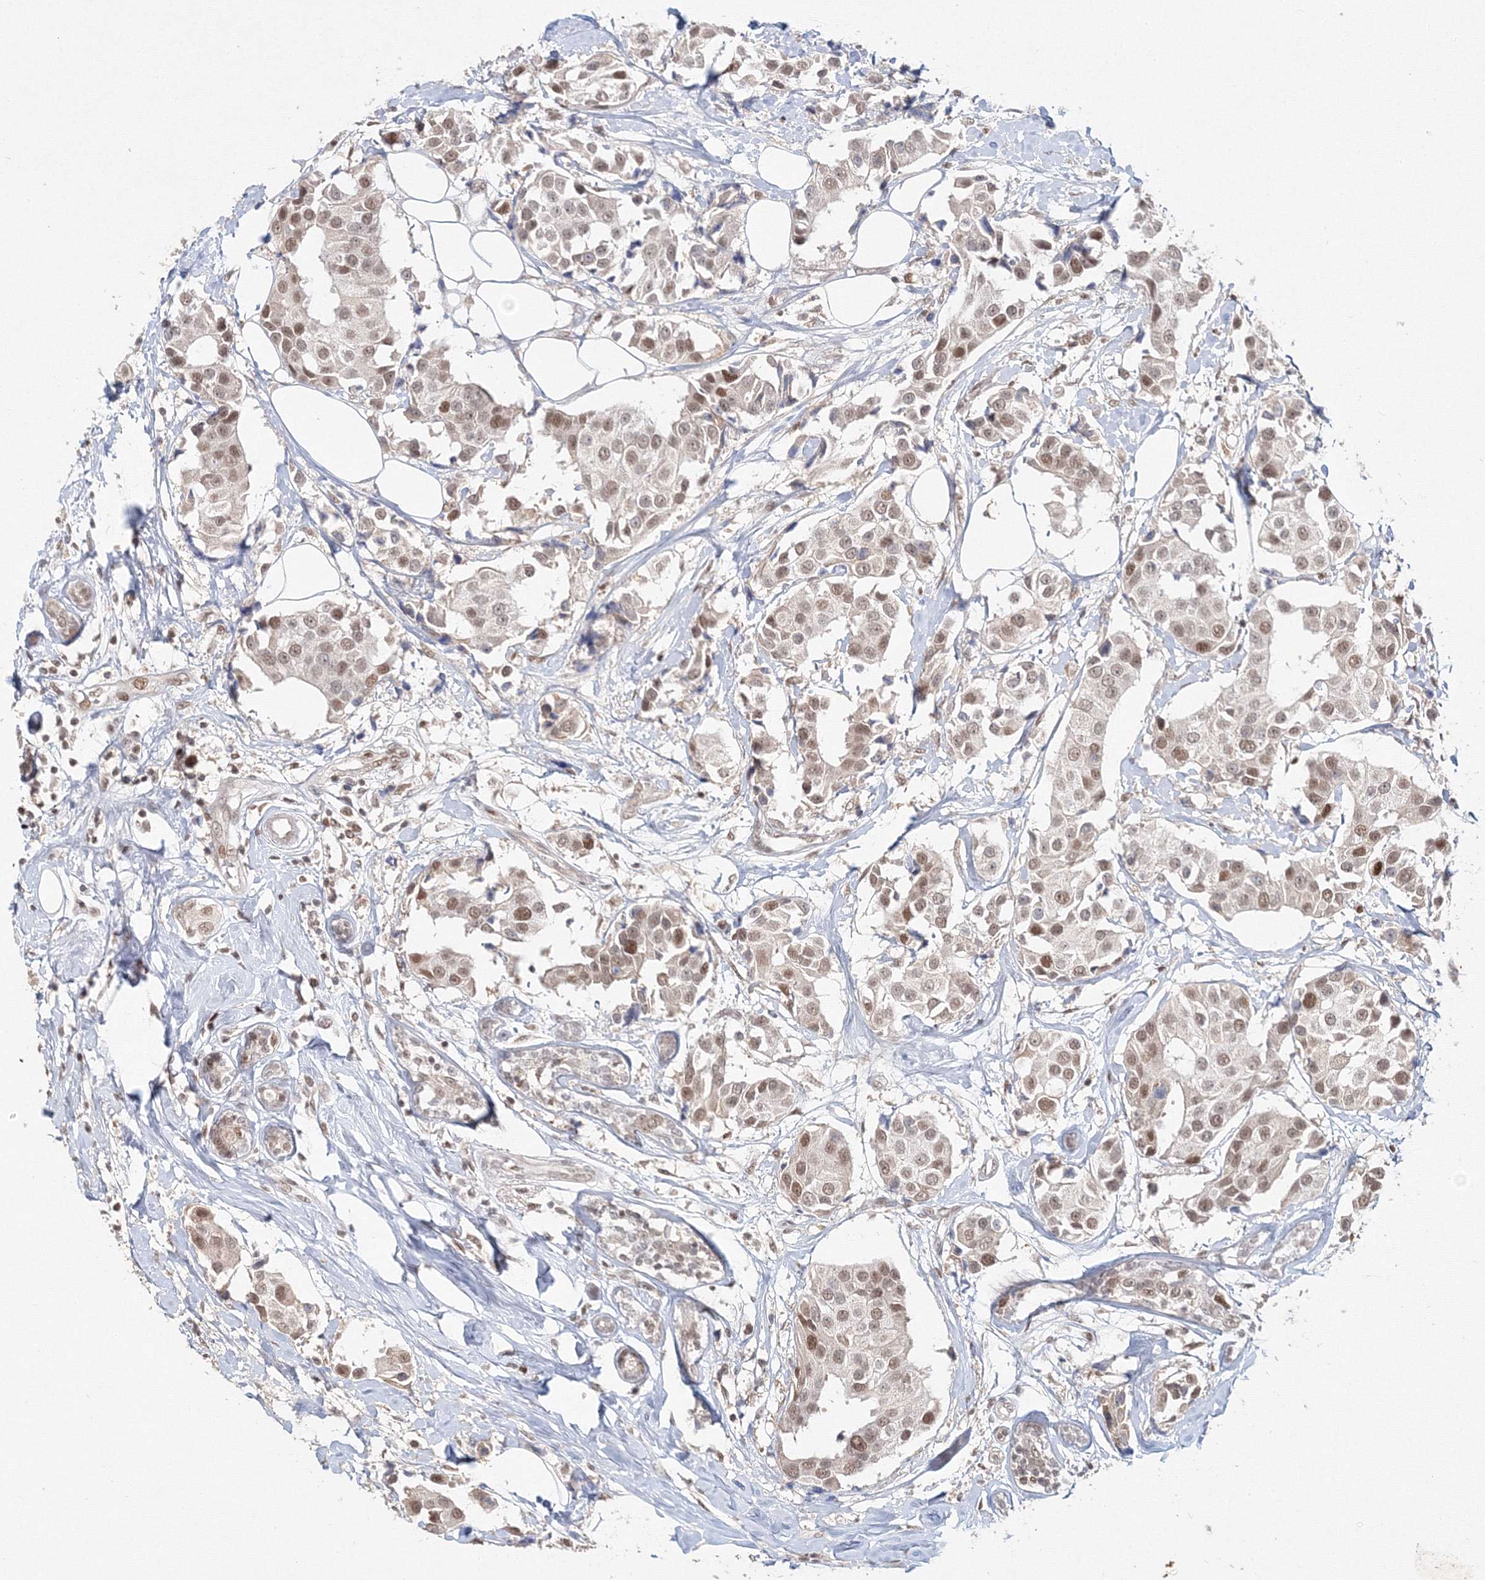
{"staining": {"intensity": "weak", "quantity": "25%-75%", "location": "nuclear"}, "tissue": "breast cancer", "cell_type": "Tumor cells", "image_type": "cancer", "snomed": [{"axis": "morphology", "description": "Normal tissue, NOS"}, {"axis": "morphology", "description": "Duct carcinoma"}, {"axis": "topography", "description": "Breast"}], "caption": "A brown stain labels weak nuclear expression of a protein in human invasive ductal carcinoma (breast) tumor cells.", "gene": "IWS1", "patient": {"sex": "female", "age": 39}}